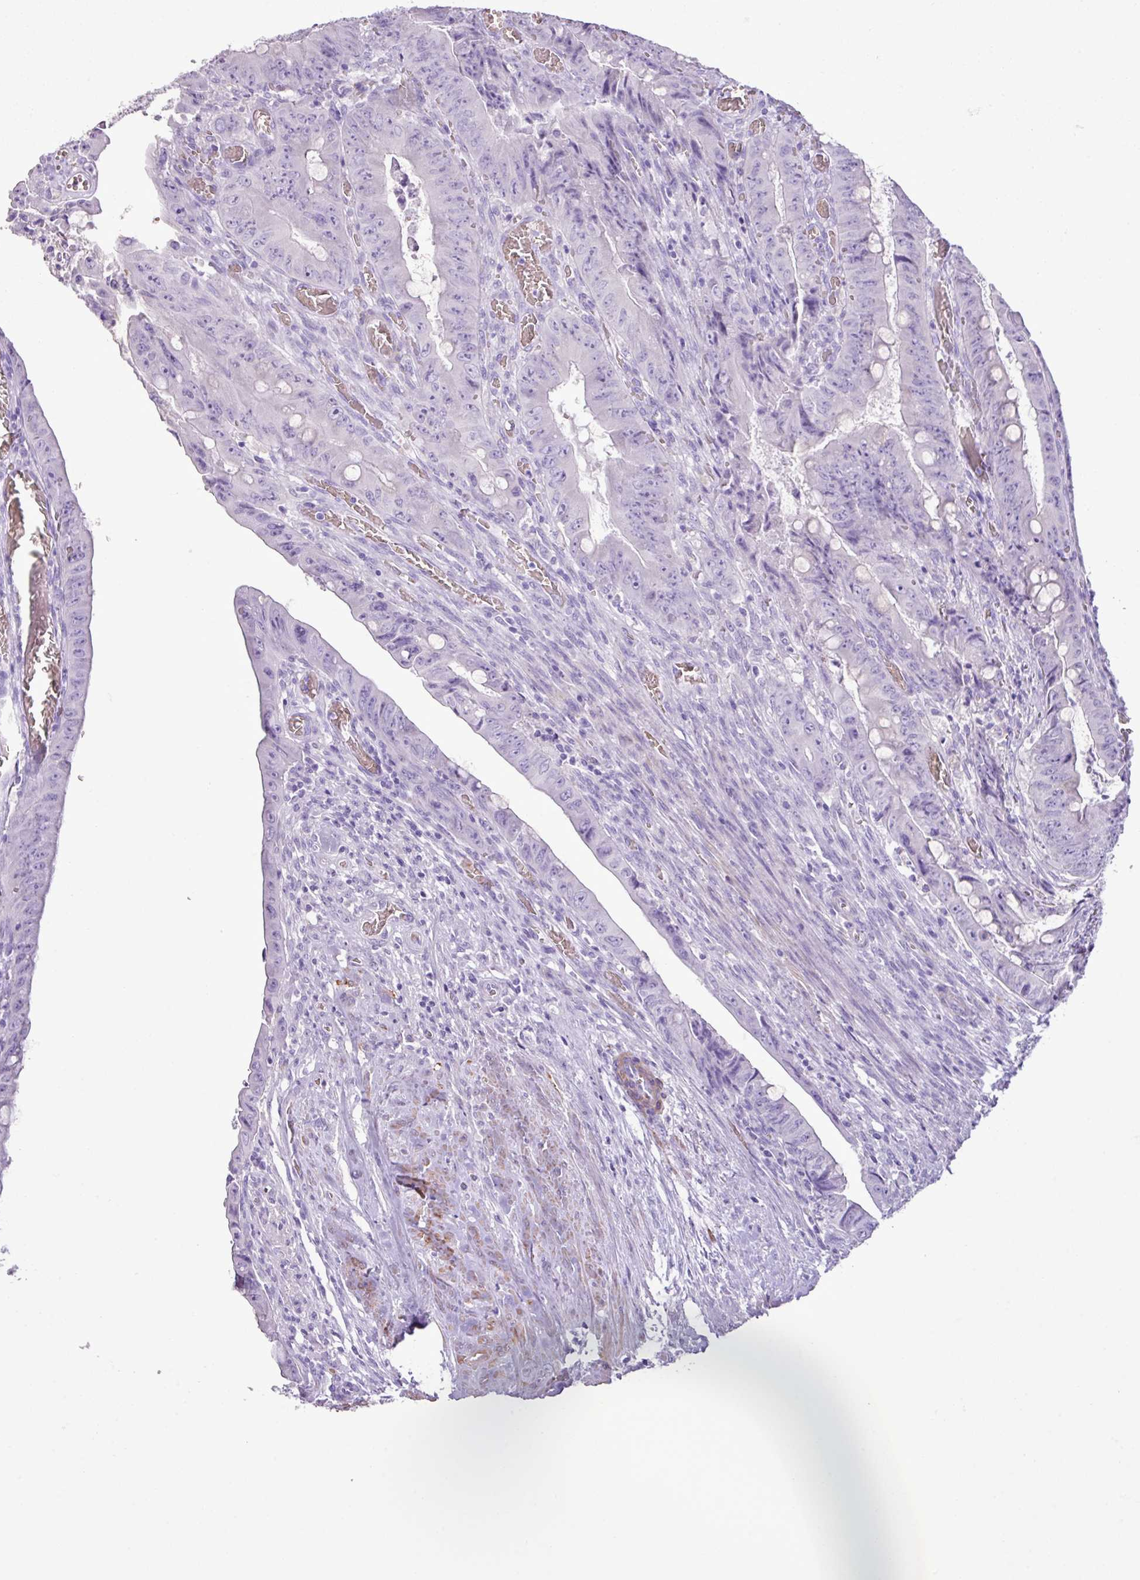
{"staining": {"intensity": "negative", "quantity": "none", "location": "none"}, "tissue": "colorectal cancer", "cell_type": "Tumor cells", "image_type": "cancer", "snomed": [{"axis": "morphology", "description": "Adenocarcinoma, NOS"}, {"axis": "topography", "description": "Rectum"}], "caption": "Immunohistochemistry (IHC) of adenocarcinoma (colorectal) reveals no positivity in tumor cells.", "gene": "ZSCAN5A", "patient": {"sex": "male", "age": 78}}